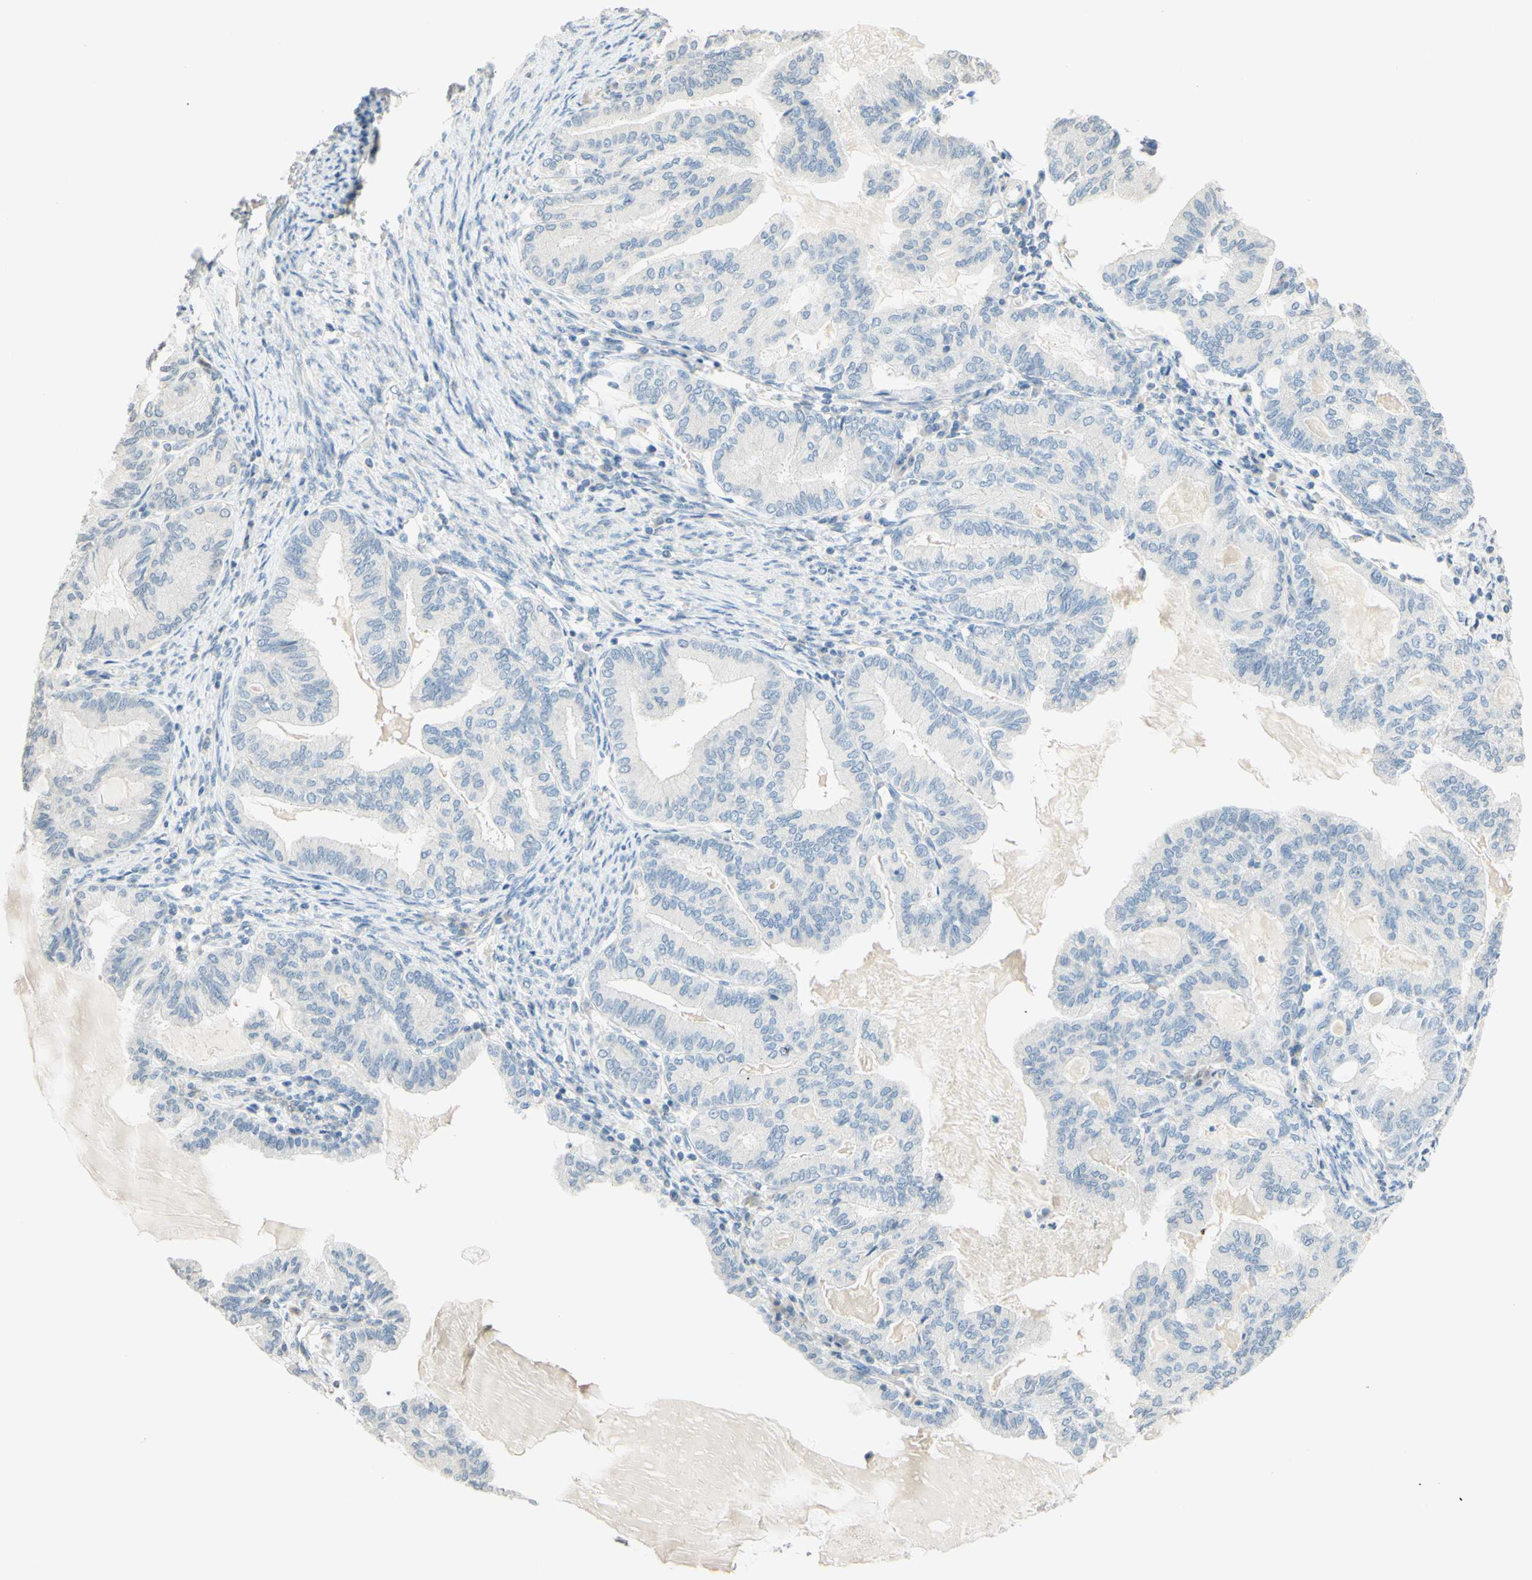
{"staining": {"intensity": "negative", "quantity": "none", "location": "none"}, "tissue": "endometrial cancer", "cell_type": "Tumor cells", "image_type": "cancer", "snomed": [{"axis": "morphology", "description": "Adenocarcinoma, NOS"}, {"axis": "topography", "description": "Endometrium"}], "caption": "Immunohistochemistry of human adenocarcinoma (endometrial) shows no expression in tumor cells.", "gene": "MAG", "patient": {"sex": "female", "age": 86}}